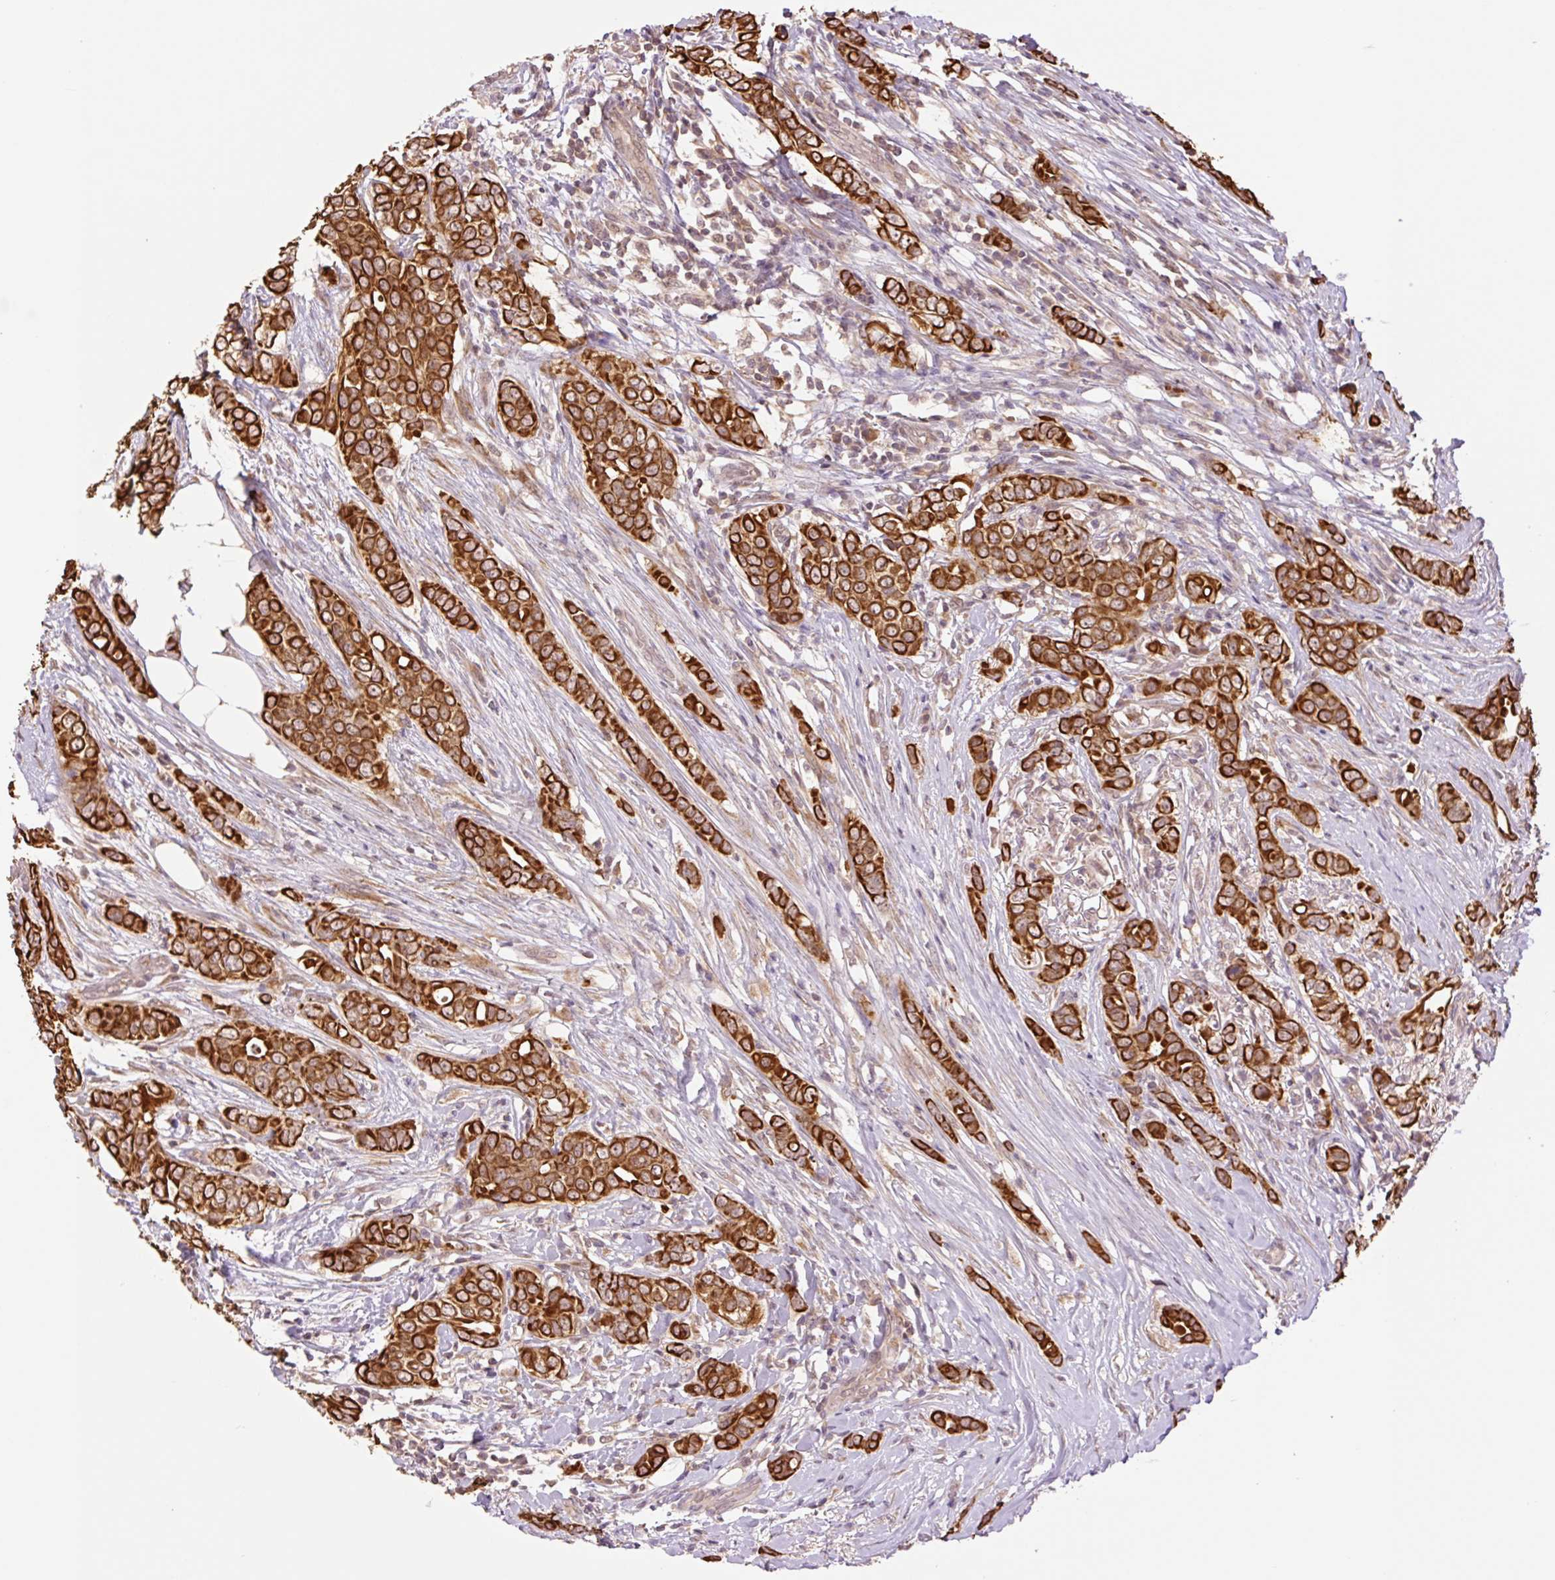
{"staining": {"intensity": "strong", "quantity": ">75%", "location": "cytoplasmic/membranous"}, "tissue": "breast cancer", "cell_type": "Tumor cells", "image_type": "cancer", "snomed": [{"axis": "morphology", "description": "Lobular carcinoma"}, {"axis": "topography", "description": "Breast"}], "caption": "Protein expression analysis of breast cancer (lobular carcinoma) shows strong cytoplasmic/membranous expression in approximately >75% of tumor cells. The staining is performed using DAB (3,3'-diaminobenzidine) brown chromogen to label protein expression. The nuclei are counter-stained blue using hematoxylin.", "gene": "YJU2B", "patient": {"sex": "female", "age": 51}}